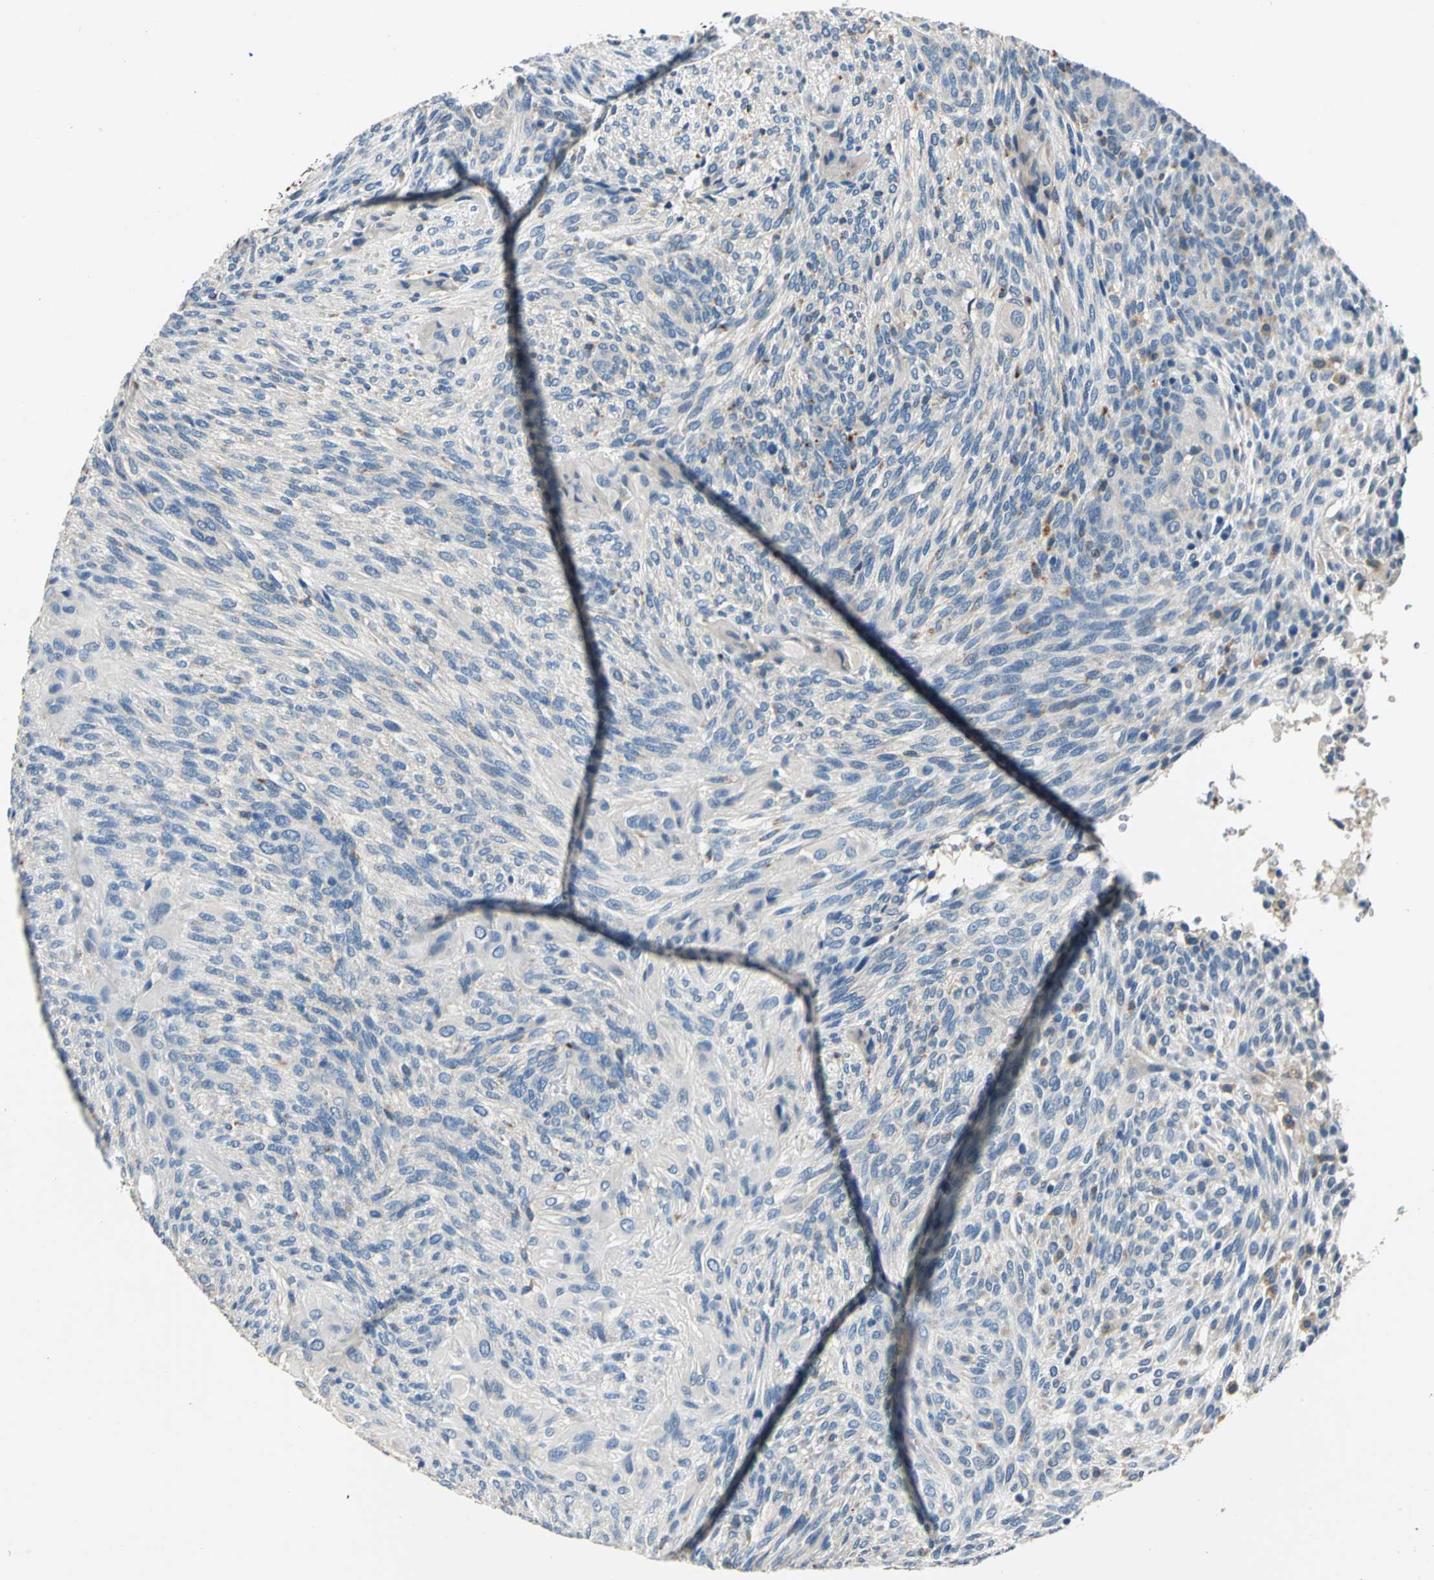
{"staining": {"intensity": "negative", "quantity": "none", "location": "none"}, "tissue": "glioma", "cell_type": "Tumor cells", "image_type": "cancer", "snomed": [{"axis": "morphology", "description": "Glioma, malignant, High grade"}, {"axis": "topography", "description": "Cerebral cortex"}], "caption": "This is an IHC image of human glioma. There is no positivity in tumor cells.", "gene": "RASD2", "patient": {"sex": "female", "age": 55}}